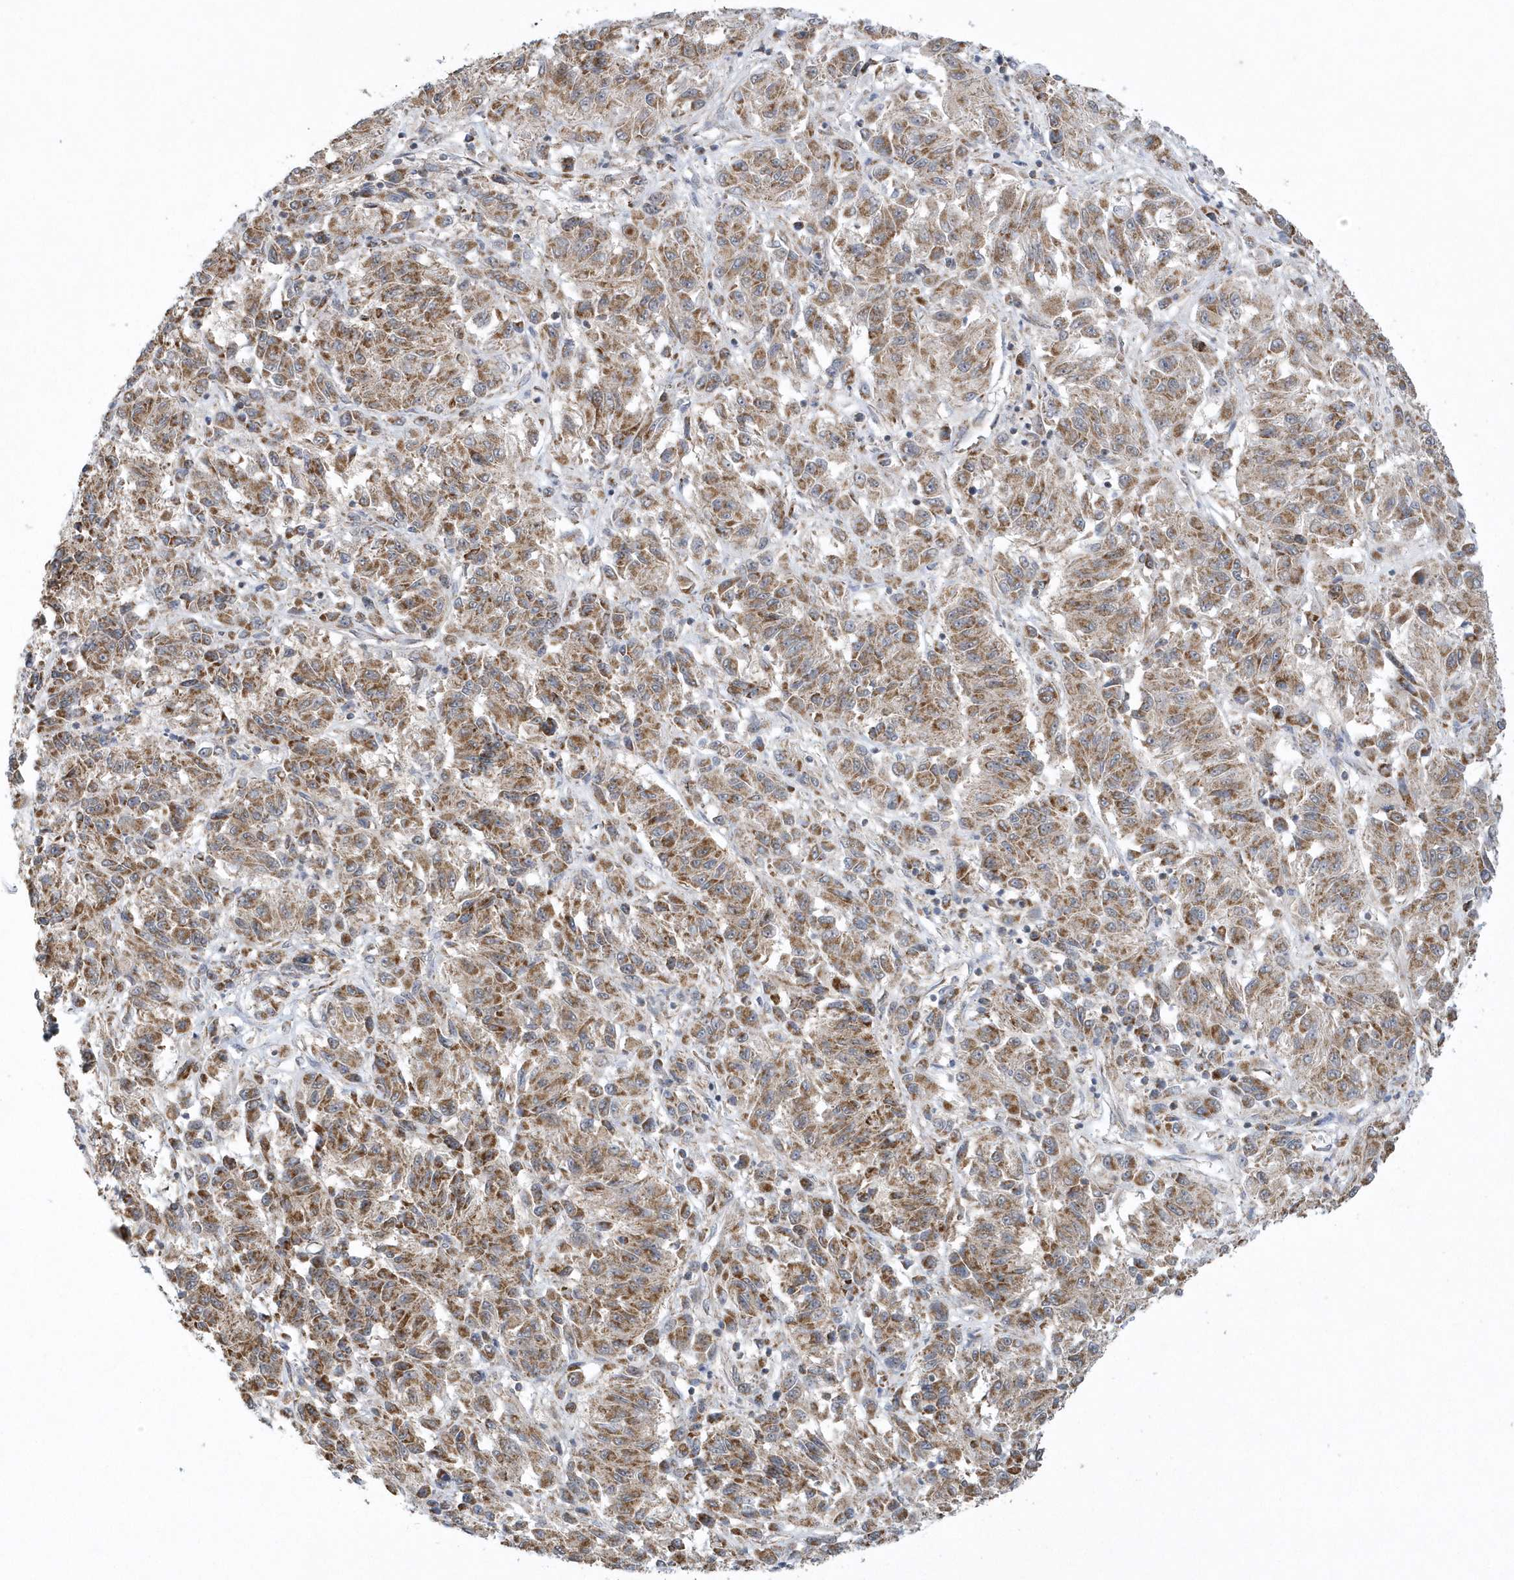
{"staining": {"intensity": "moderate", "quantity": ">75%", "location": "cytoplasmic/membranous"}, "tissue": "melanoma", "cell_type": "Tumor cells", "image_type": "cancer", "snomed": [{"axis": "morphology", "description": "Malignant melanoma, Metastatic site"}, {"axis": "topography", "description": "Lung"}], "caption": "The immunohistochemical stain highlights moderate cytoplasmic/membranous positivity in tumor cells of melanoma tissue.", "gene": "SLX9", "patient": {"sex": "male", "age": 64}}